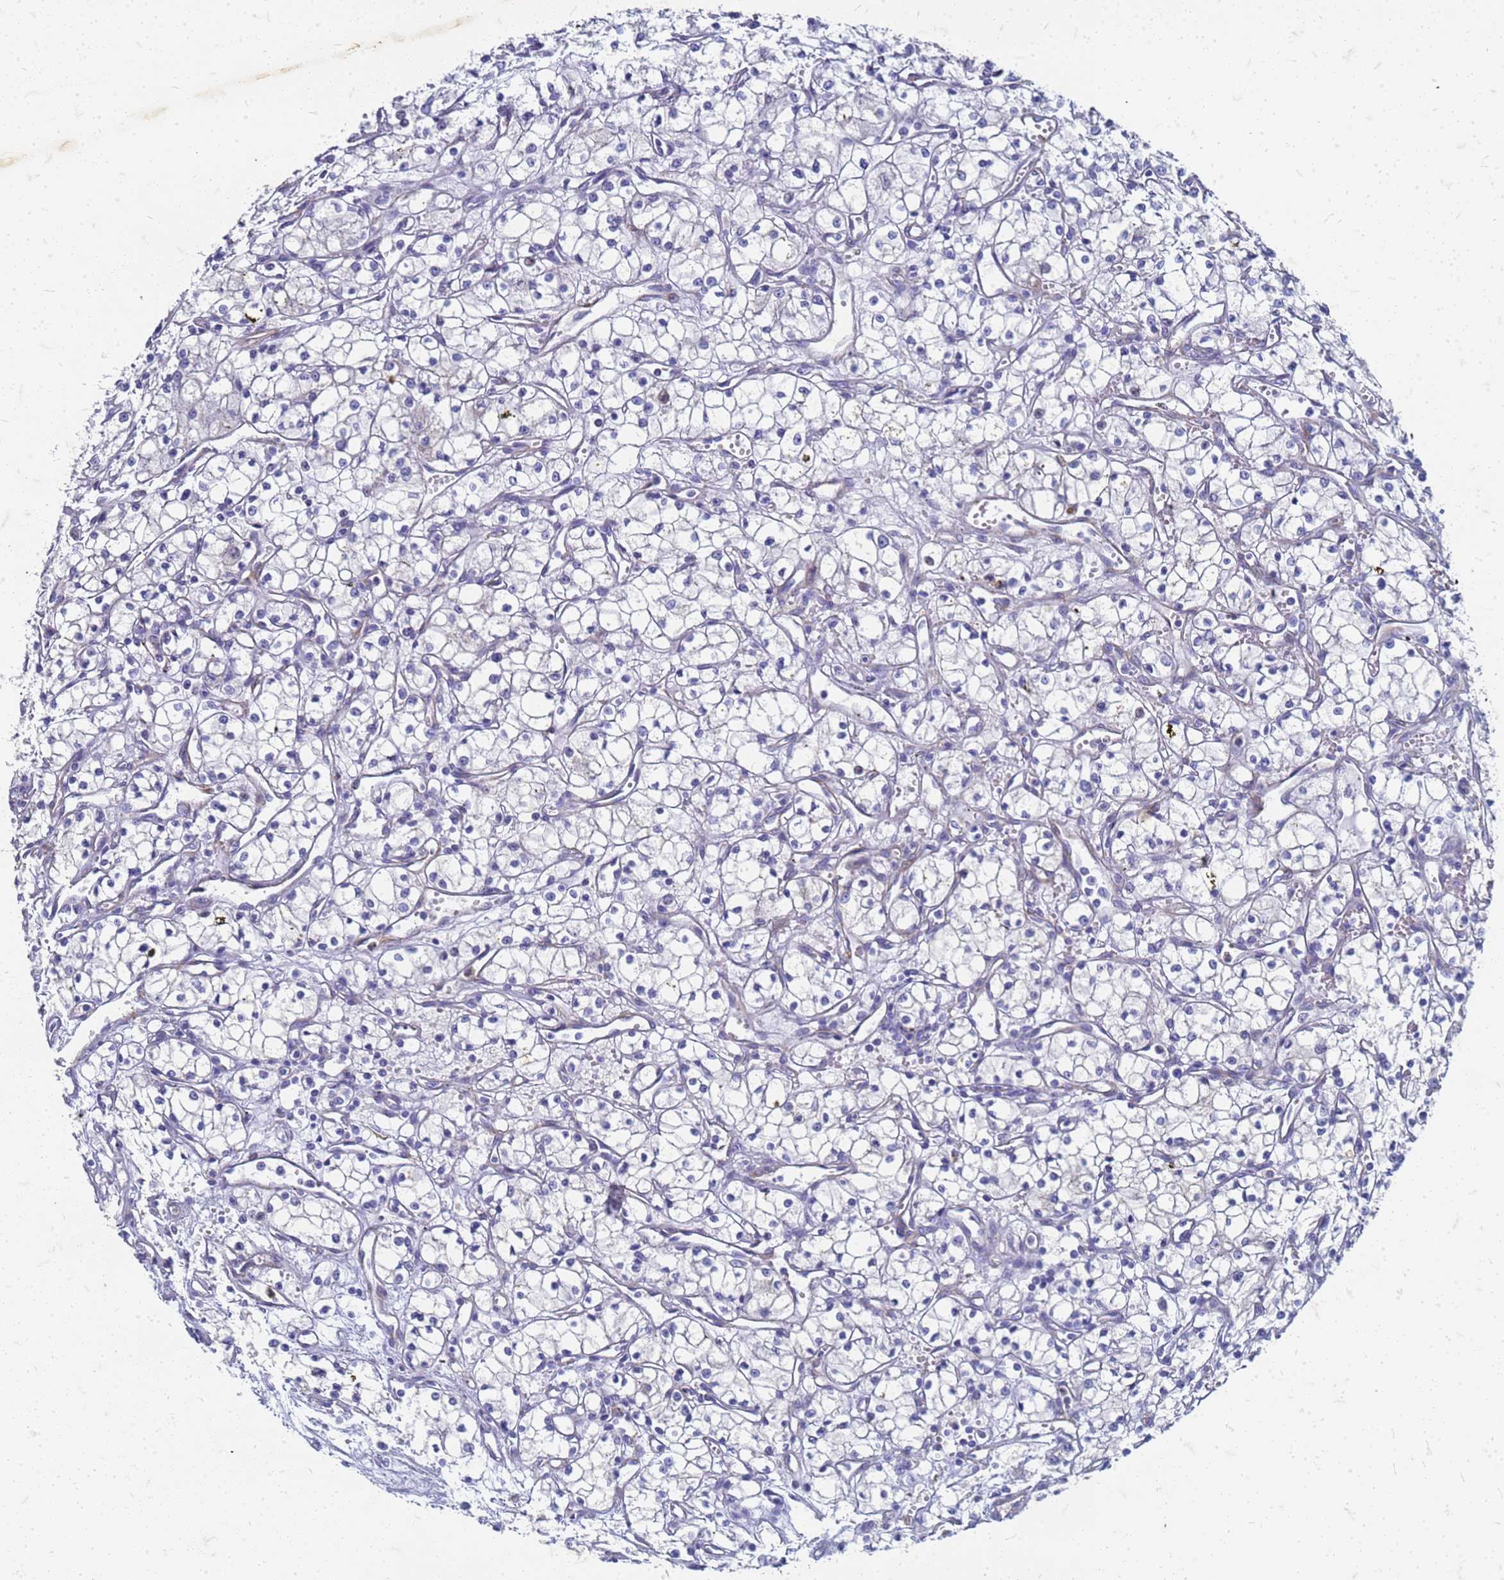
{"staining": {"intensity": "negative", "quantity": "none", "location": "none"}, "tissue": "renal cancer", "cell_type": "Tumor cells", "image_type": "cancer", "snomed": [{"axis": "morphology", "description": "Adenocarcinoma, NOS"}, {"axis": "topography", "description": "Kidney"}], "caption": "Immunohistochemistry (IHC) of human renal cancer shows no staining in tumor cells.", "gene": "TRIM64B", "patient": {"sex": "male", "age": 59}}